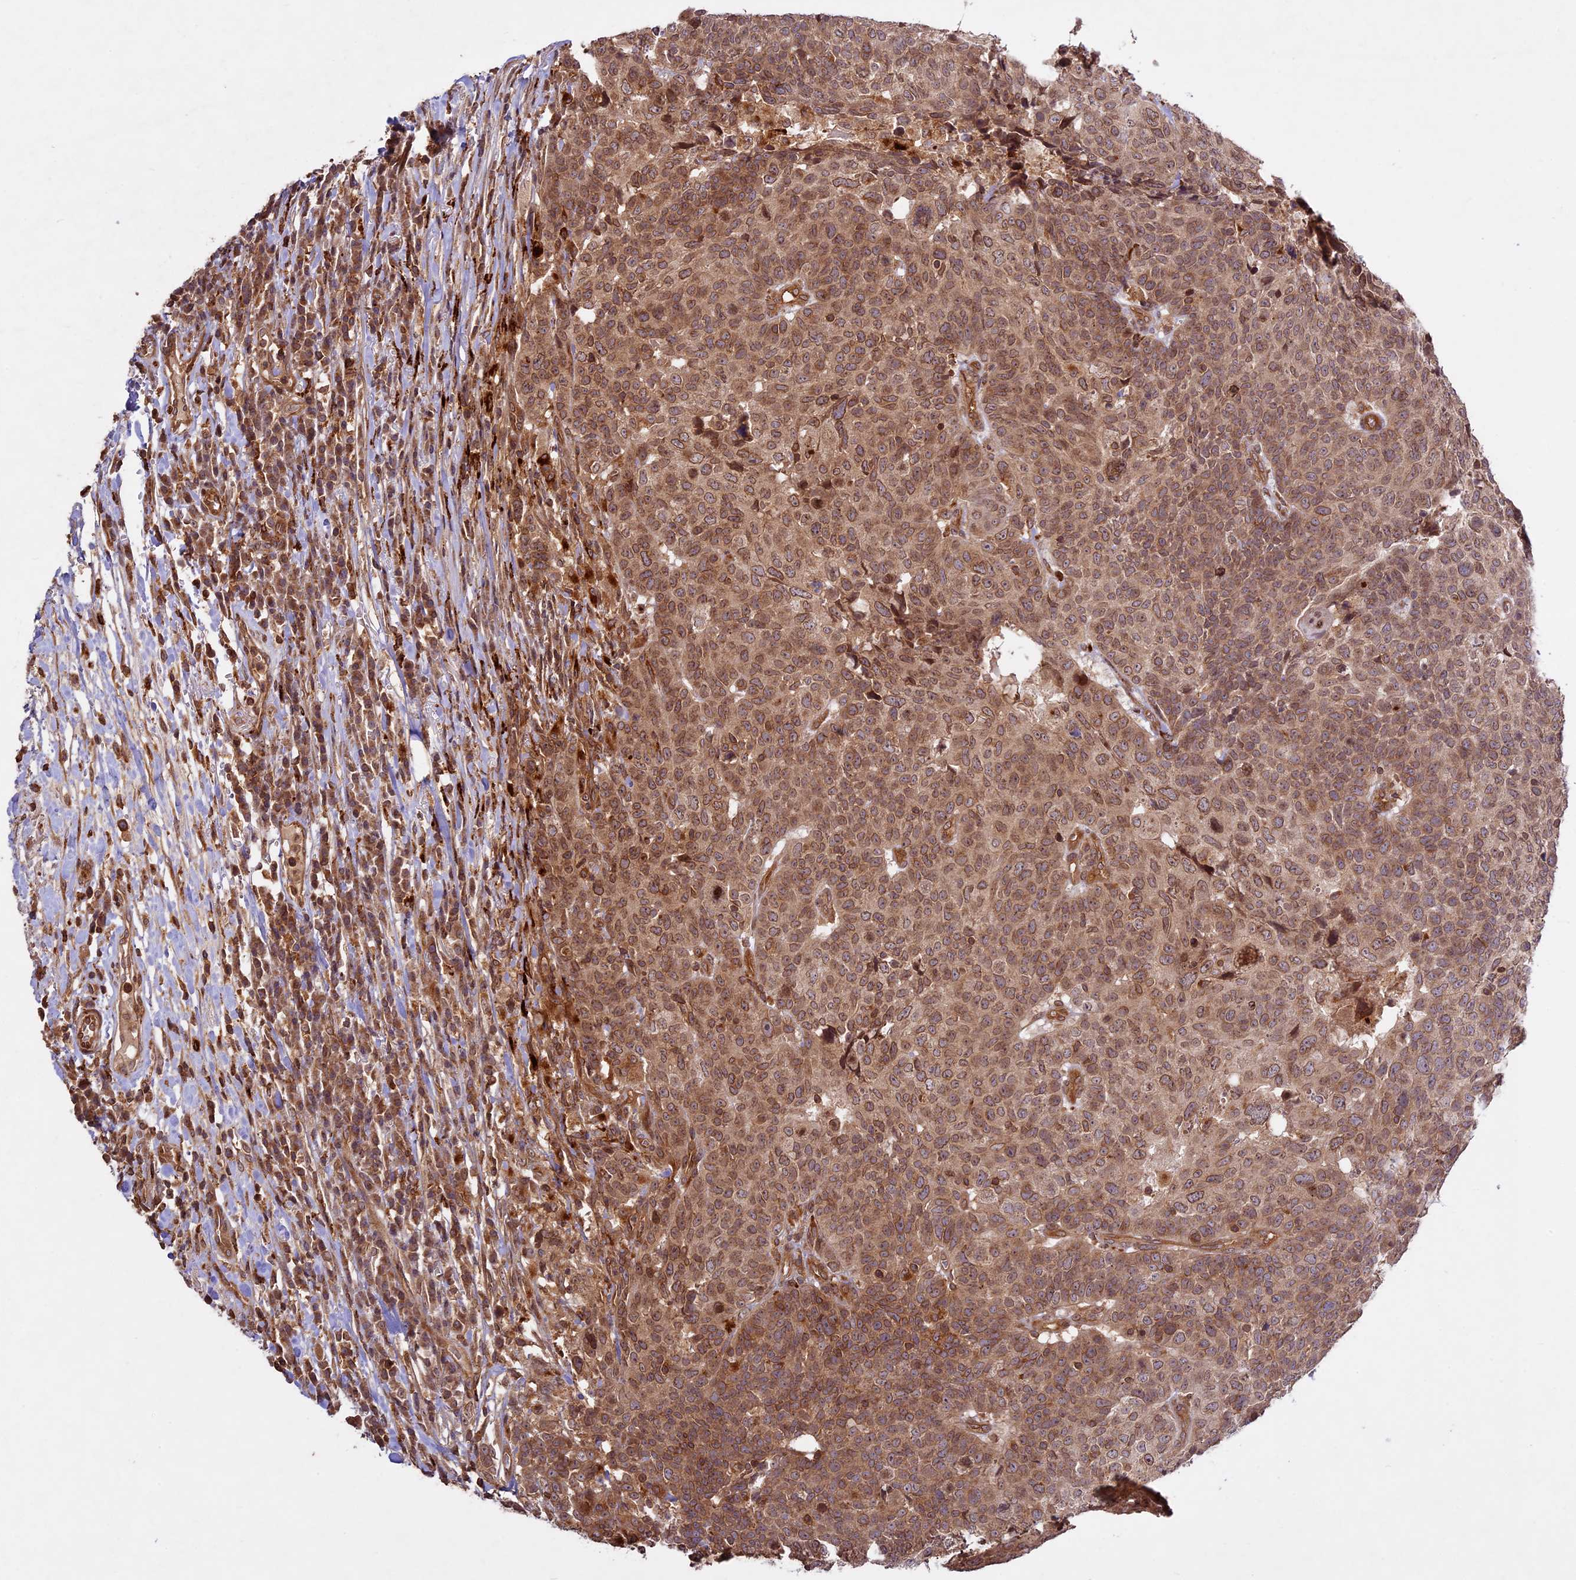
{"staining": {"intensity": "moderate", "quantity": ">75%", "location": "cytoplasmic/membranous,nuclear"}, "tissue": "head and neck cancer", "cell_type": "Tumor cells", "image_type": "cancer", "snomed": [{"axis": "morphology", "description": "Squamous cell carcinoma, NOS"}, {"axis": "topography", "description": "Head-Neck"}], "caption": "DAB (3,3'-diaminobenzidine) immunohistochemical staining of human head and neck cancer exhibits moderate cytoplasmic/membranous and nuclear protein staining in about >75% of tumor cells.", "gene": "DGKH", "patient": {"sex": "male", "age": 66}}